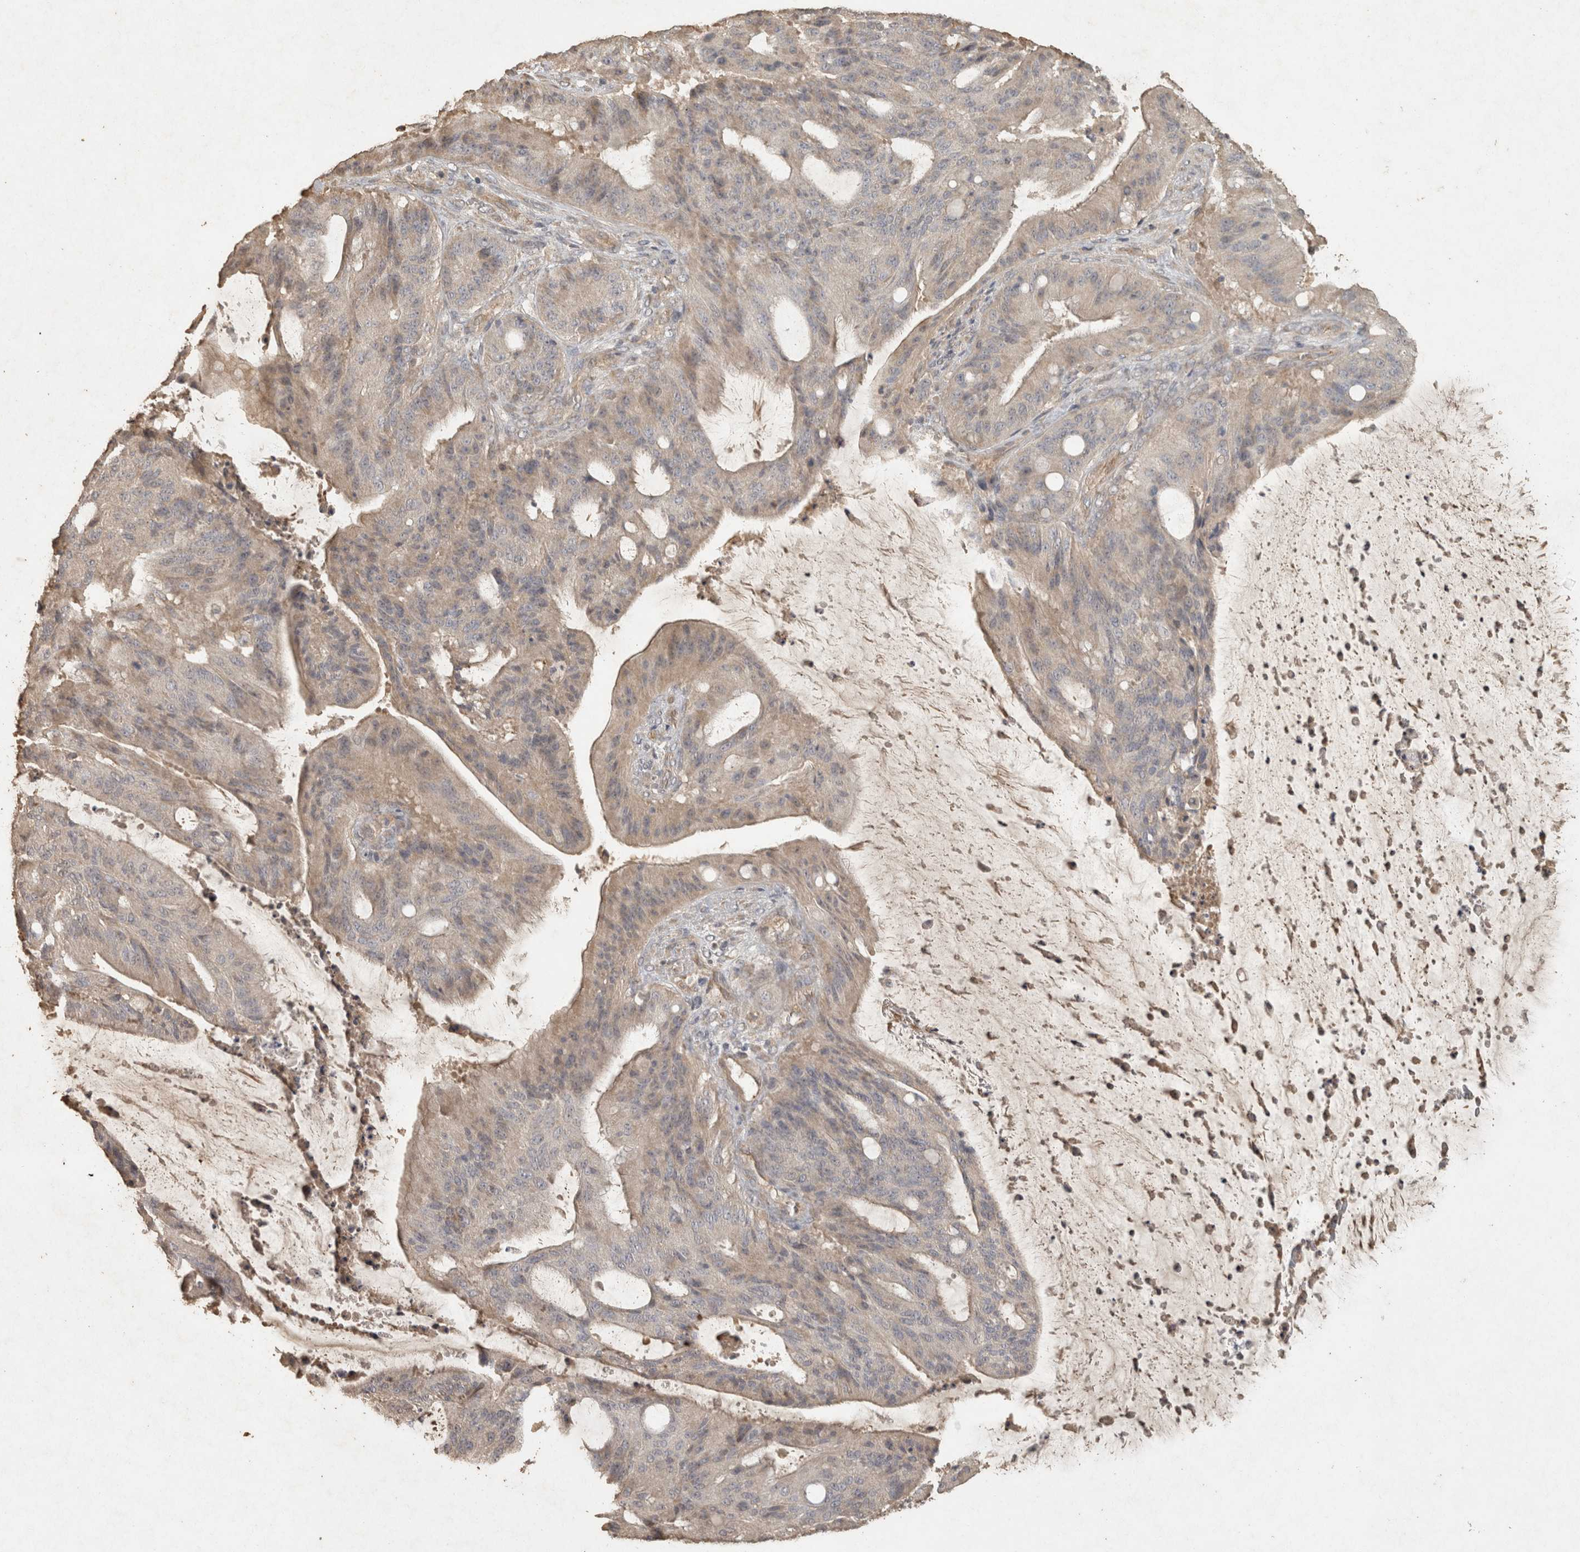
{"staining": {"intensity": "weak", "quantity": "25%-75%", "location": "cytoplasmic/membranous"}, "tissue": "liver cancer", "cell_type": "Tumor cells", "image_type": "cancer", "snomed": [{"axis": "morphology", "description": "Normal tissue, NOS"}, {"axis": "morphology", "description": "Cholangiocarcinoma"}, {"axis": "topography", "description": "Liver"}, {"axis": "topography", "description": "Peripheral nerve tissue"}], "caption": "About 25%-75% of tumor cells in human liver cholangiocarcinoma show weak cytoplasmic/membranous protein expression as visualized by brown immunohistochemical staining.", "gene": "OSTN", "patient": {"sex": "female", "age": 73}}